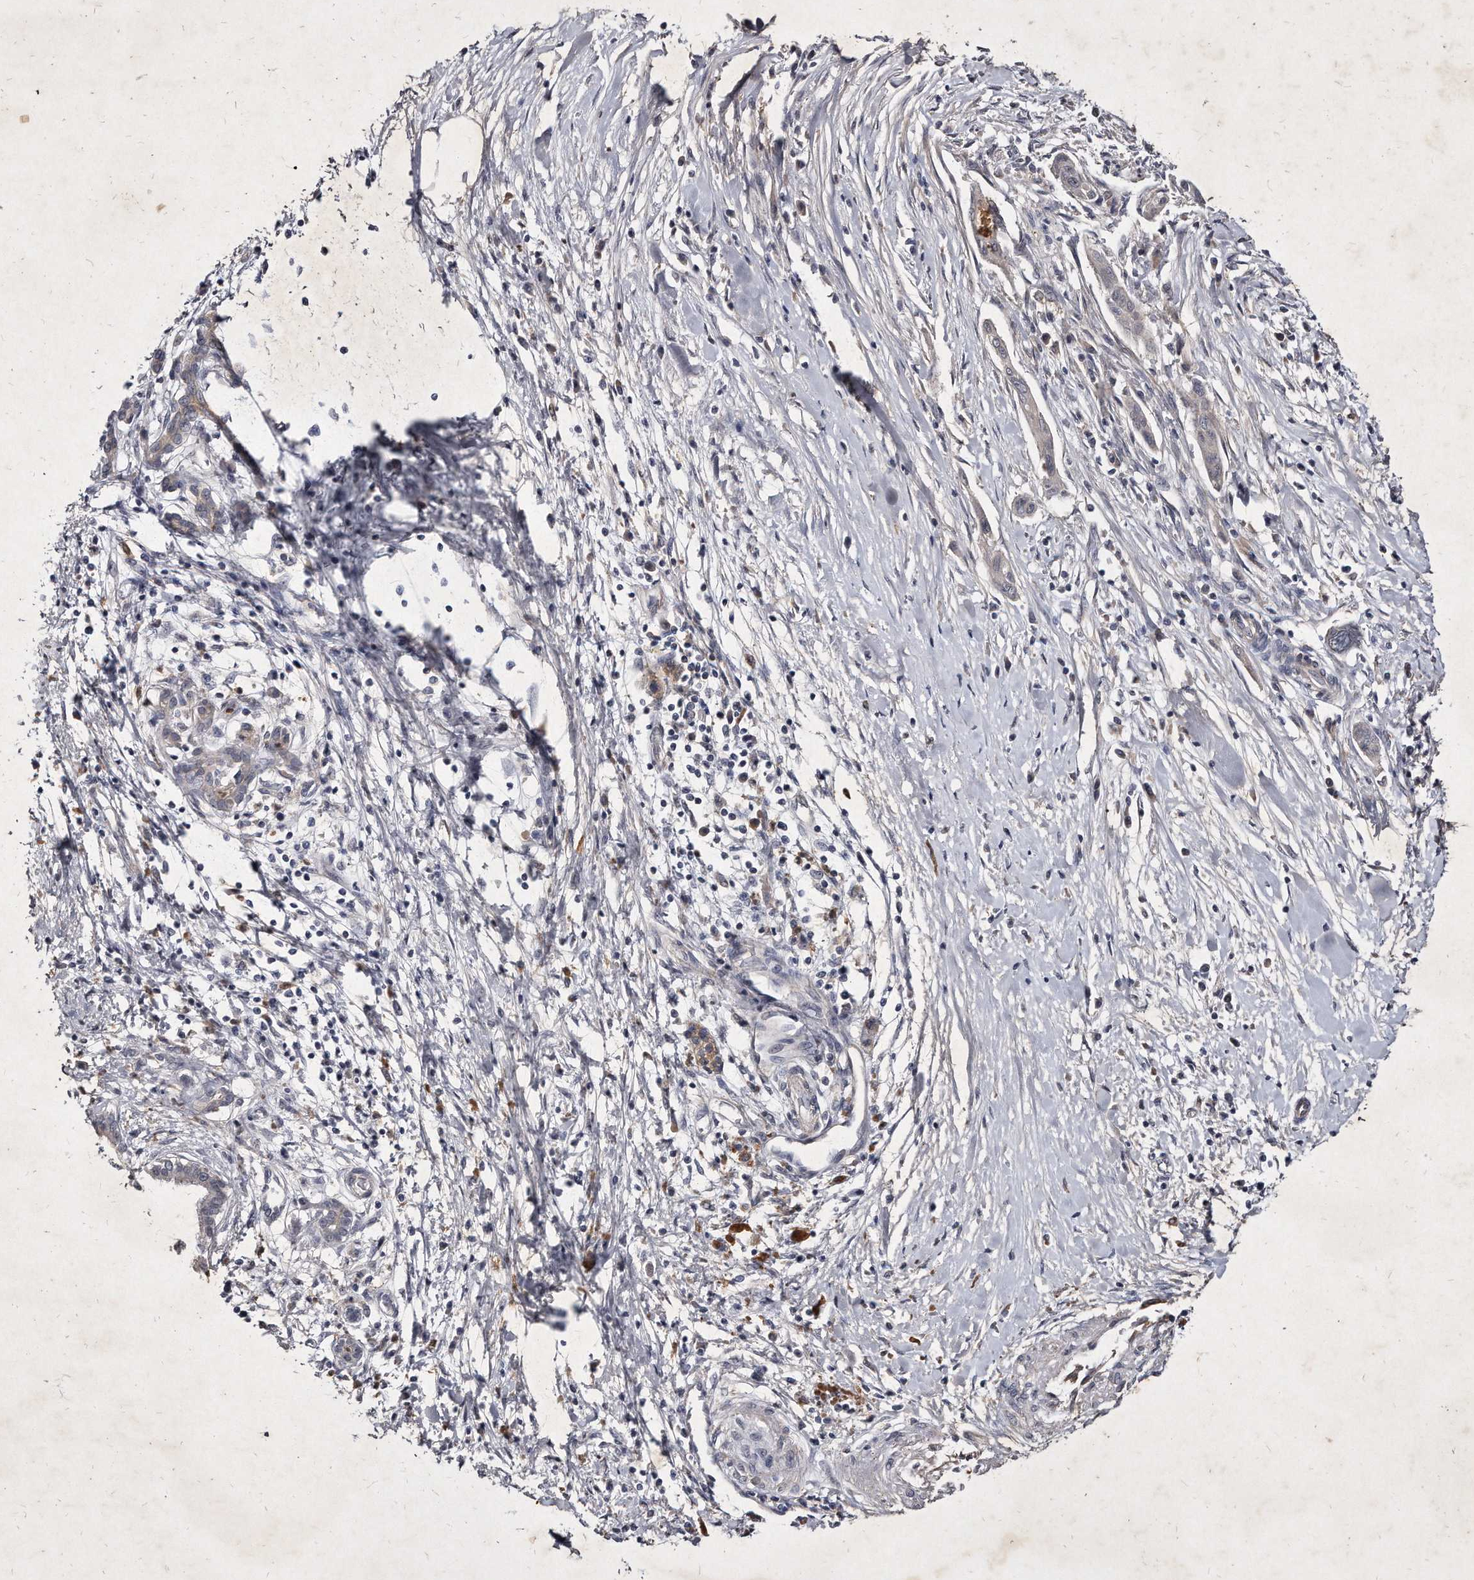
{"staining": {"intensity": "negative", "quantity": "none", "location": "none"}, "tissue": "pancreatic cancer", "cell_type": "Tumor cells", "image_type": "cancer", "snomed": [{"axis": "morphology", "description": "Adenocarcinoma, NOS"}, {"axis": "topography", "description": "Pancreas"}], "caption": "Tumor cells are negative for protein expression in human pancreatic cancer.", "gene": "KLHDC3", "patient": {"sex": "male", "age": 58}}